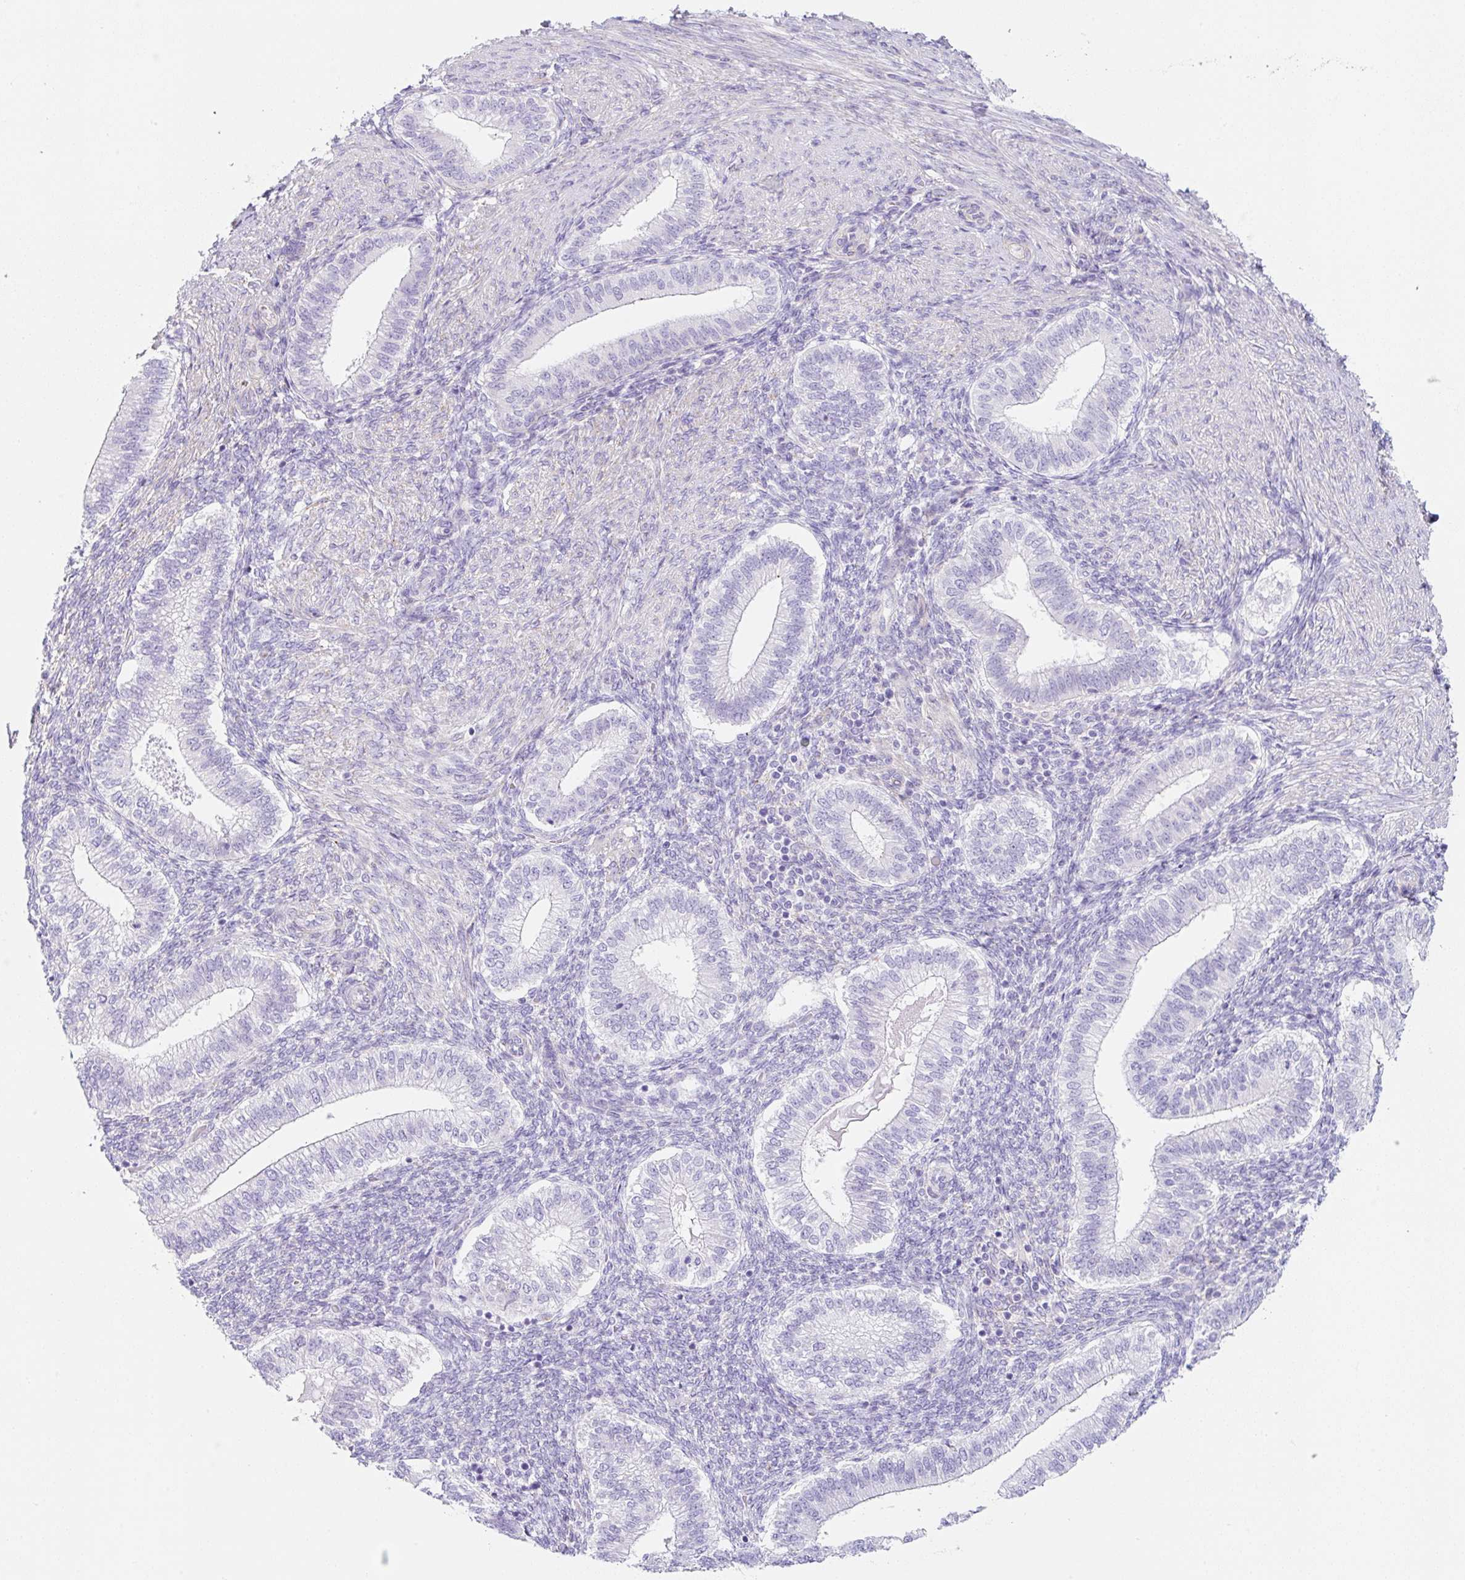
{"staining": {"intensity": "negative", "quantity": "none", "location": "none"}, "tissue": "endometrium", "cell_type": "Cells in endometrial stroma", "image_type": "normal", "snomed": [{"axis": "morphology", "description": "Normal tissue, NOS"}, {"axis": "topography", "description": "Endometrium"}], "caption": "Protein analysis of unremarkable endometrium demonstrates no significant expression in cells in endometrial stroma.", "gene": "DKK4", "patient": {"sex": "female", "age": 25}}